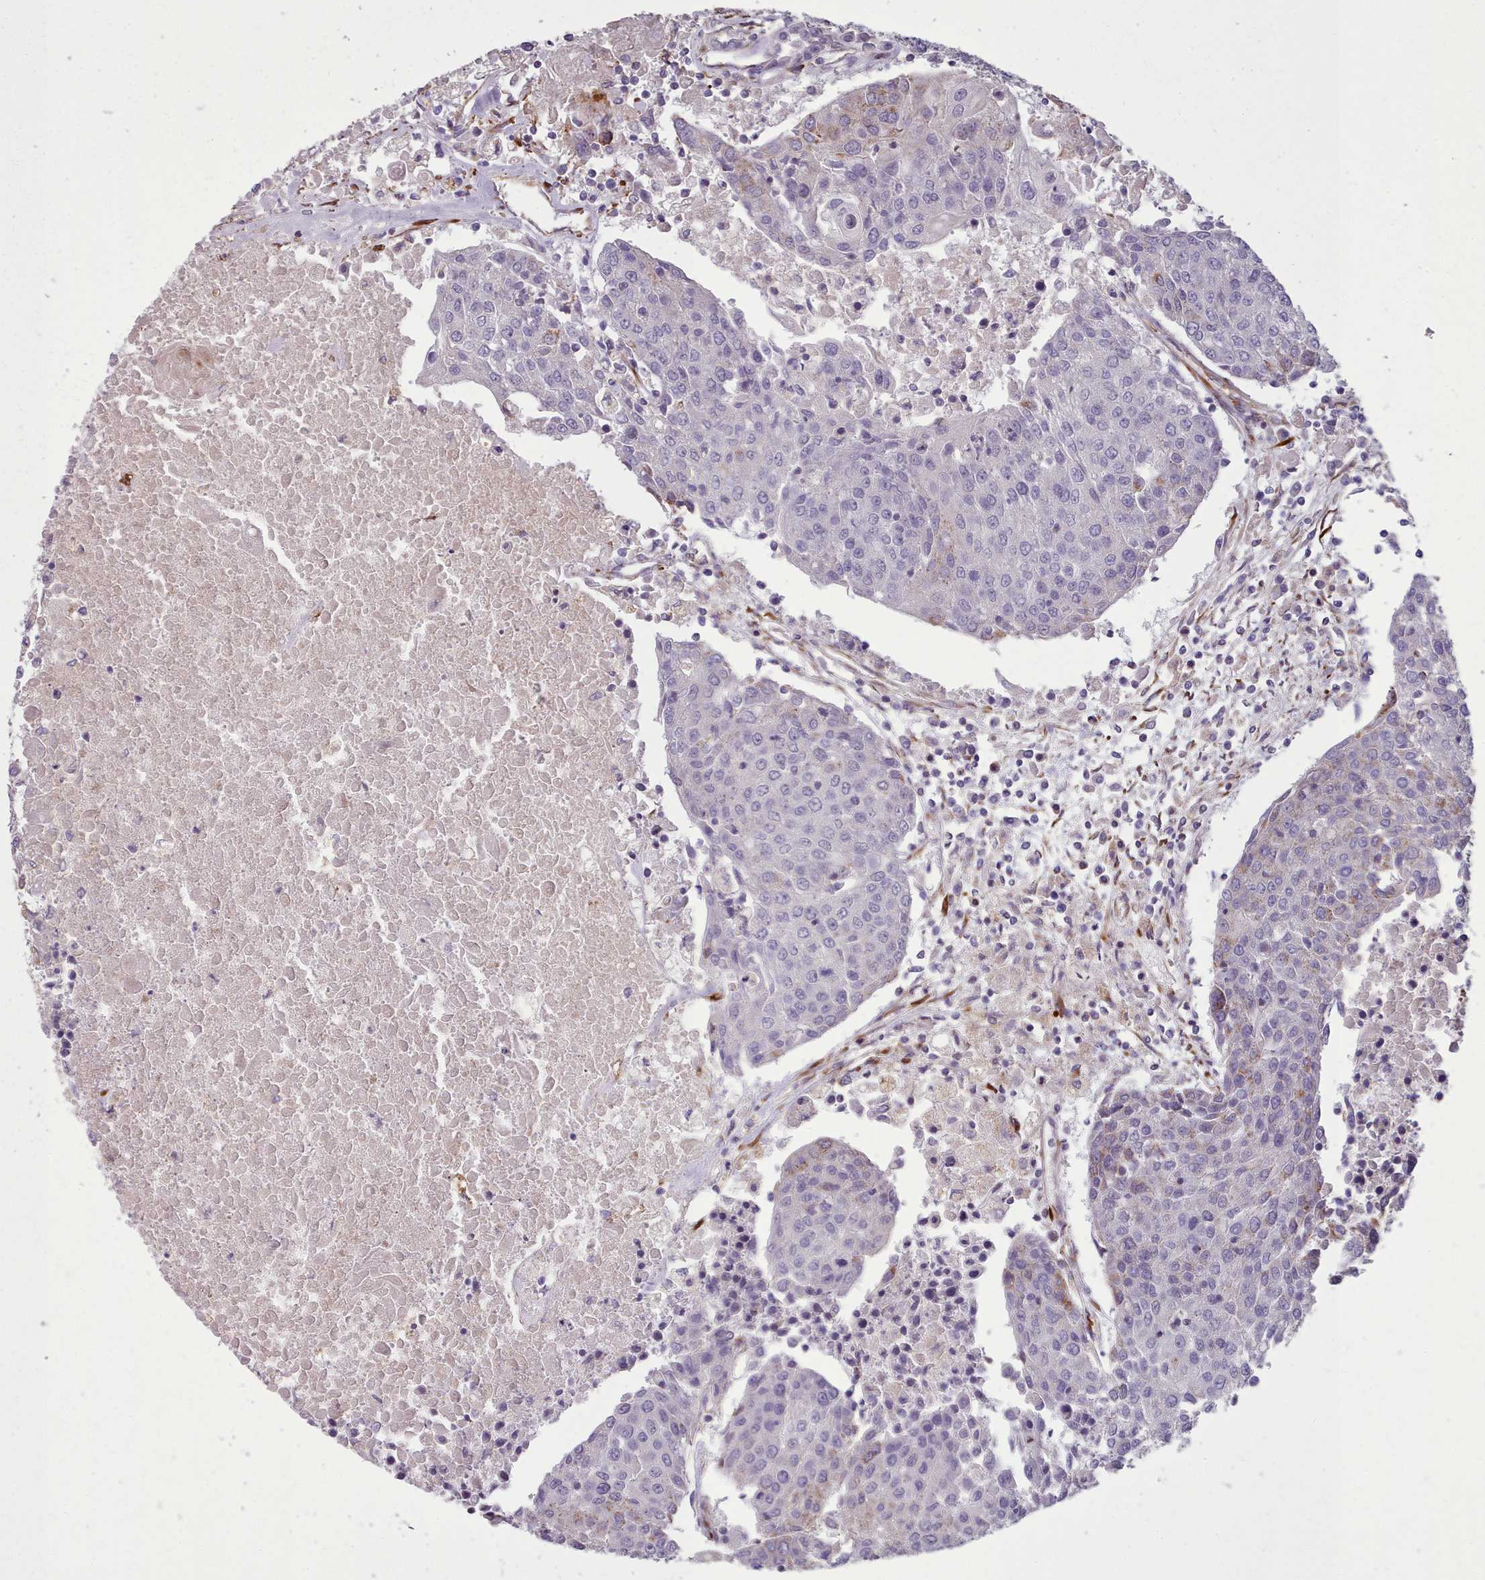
{"staining": {"intensity": "negative", "quantity": "none", "location": "none"}, "tissue": "urothelial cancer", "cell_type": "Tumor cells", "image_type": "cancer", "snomed": [{"axis": "morphology", "description": "Urothelial carcinoma, High grade"}, {"axis": "topography", "description": "Urinary bladder"}], "caption": "The image demonstrates no staining of tumor cells in urothelial cancer.", "gene": "FKBP10", "patient": {"sex": "female", "age": 85}}